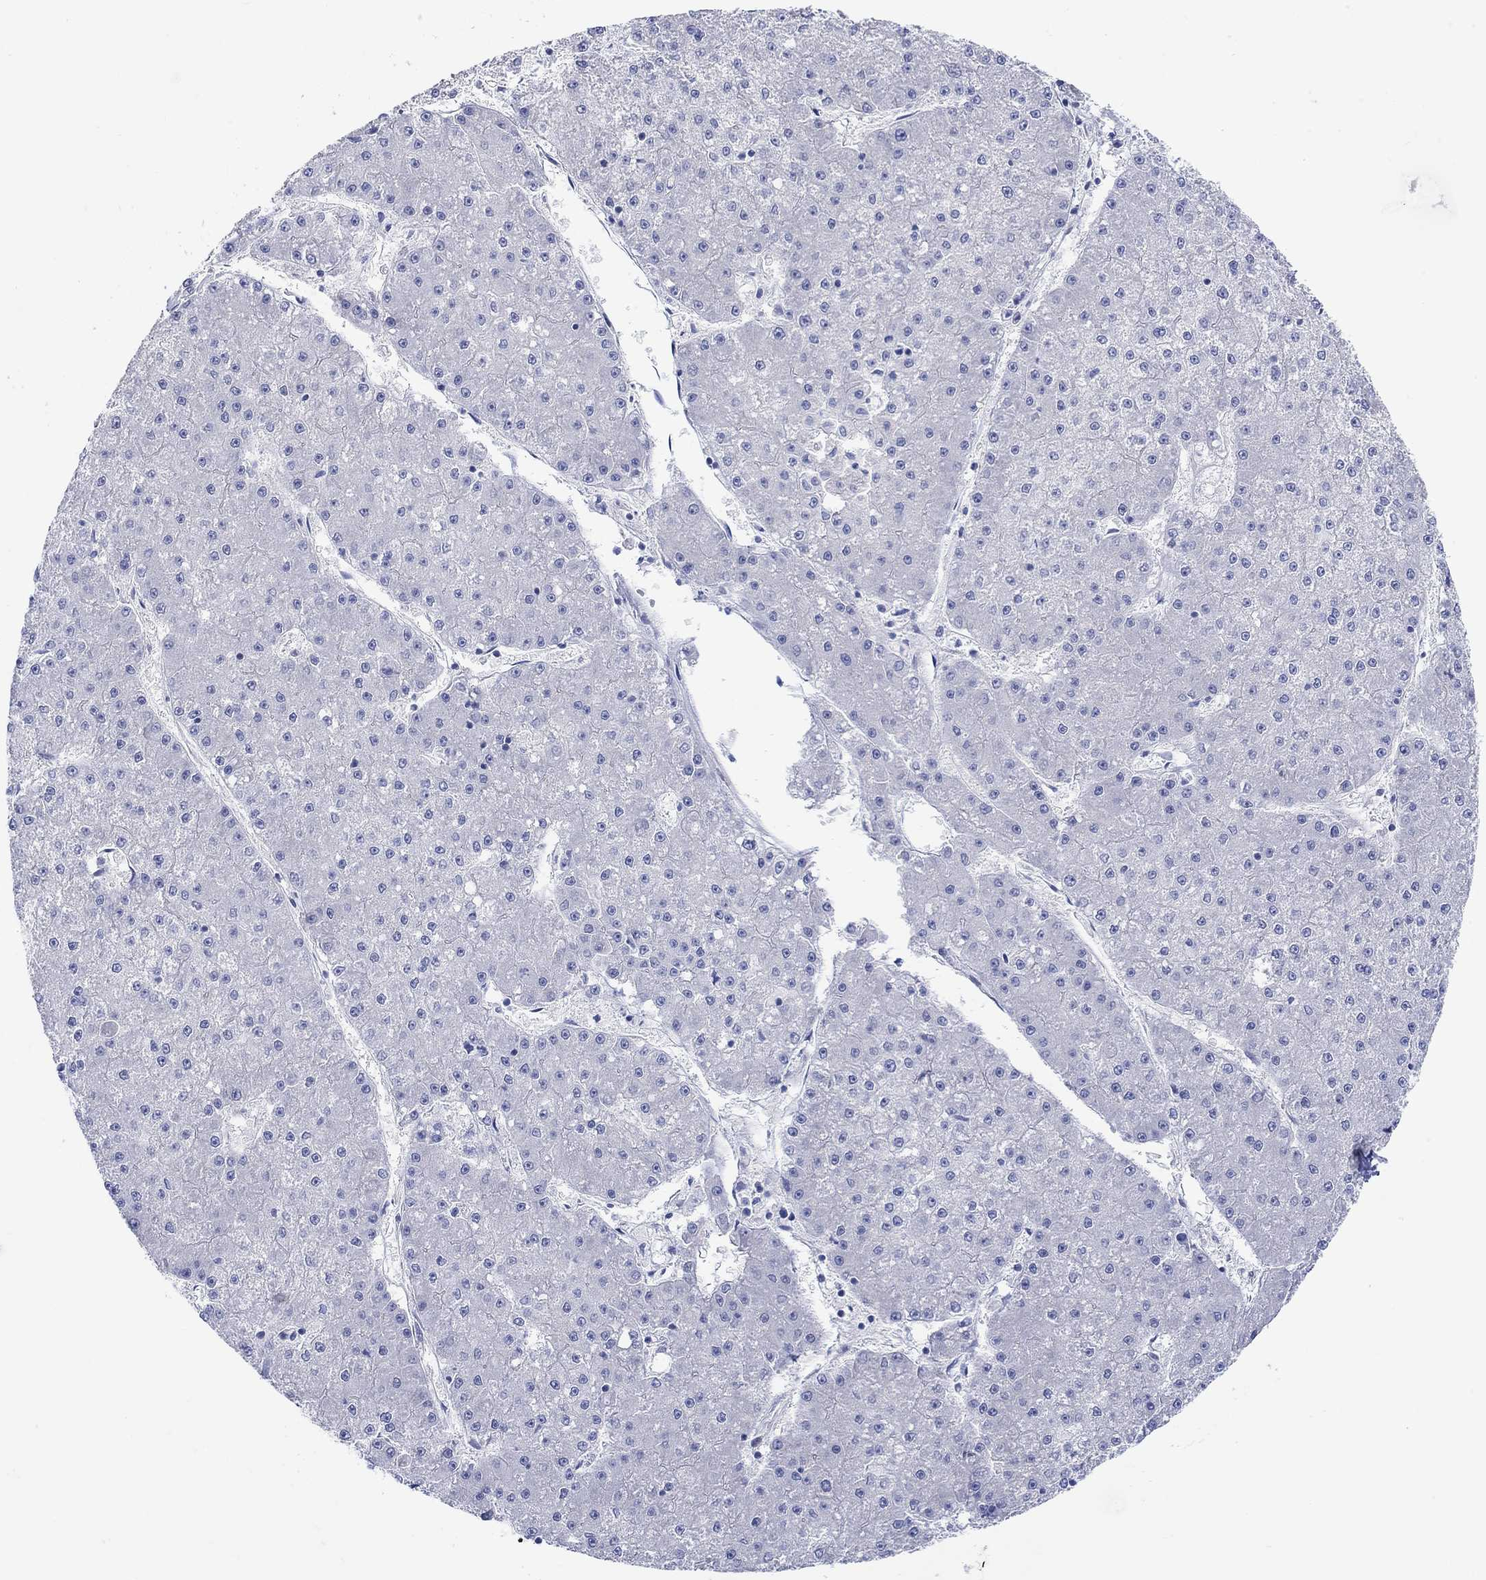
{"staining": {"intensity": "negative", "quantity": "none", "location": "none"}, "tissue": "liver cancer", "cell_type": "Tumor cells", "image_type": "cancer", "snomed": [{"axis": "morphology", "description": "Carcinoma, Hepatocellular, NOS"}, {"axis": "topography", "description": "Liver"}], "caption": "DAB (3,3'-diaminobenzidine) immunohistochemical staining of liver hepatocellular carcinoma exhibits no significant expression in tumor cells.", "gene": "KRT222", "patient": {"sex": "male", "age": 73}}